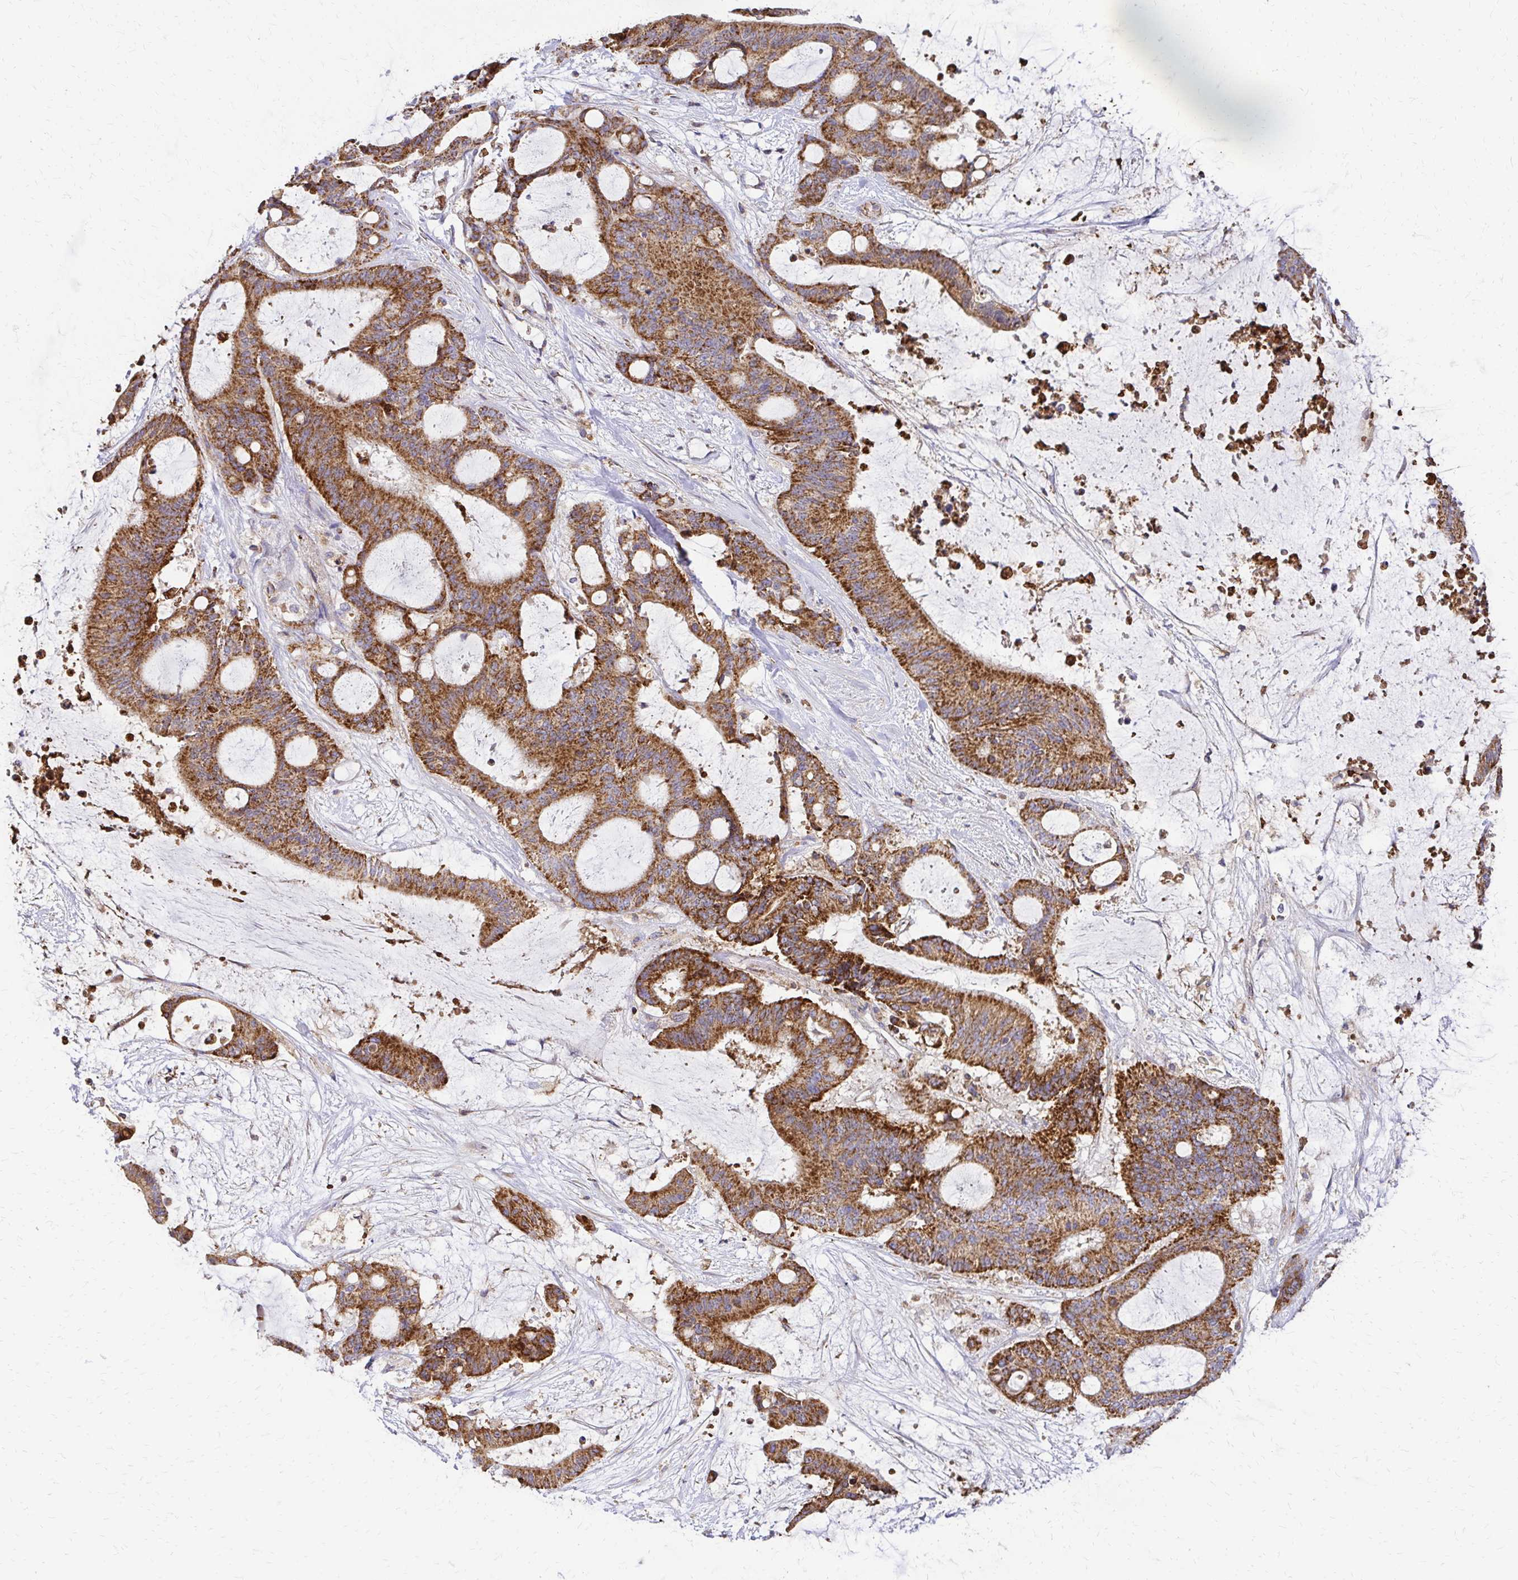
{"staining": {"intensity": "moderate", "quantity": ">75%", "location": "cytoplasmic/membranous"}, "tissue": "liver cancer", "cell_type": "Tumor cells", "image_type": "cancer", "snomed": [{"axis": "morphology", "description": "Normal tissue, NOS"}, {"axis": "morphology", "description": "Cholangiocarcinoma"}, {"axis": "topography", "description": "Liver"}, {"axis": "topography", "description": "Peripheral nerve tissue"}], "caption": "Tumor cells demonstrate medium levels of moderate cytoplasmic/membranous staining in approximately >75% of cells in human liver cholangiocarcinoma.", "gene": "MRPL13", "patient": {"sex": "female", "age": 73}}